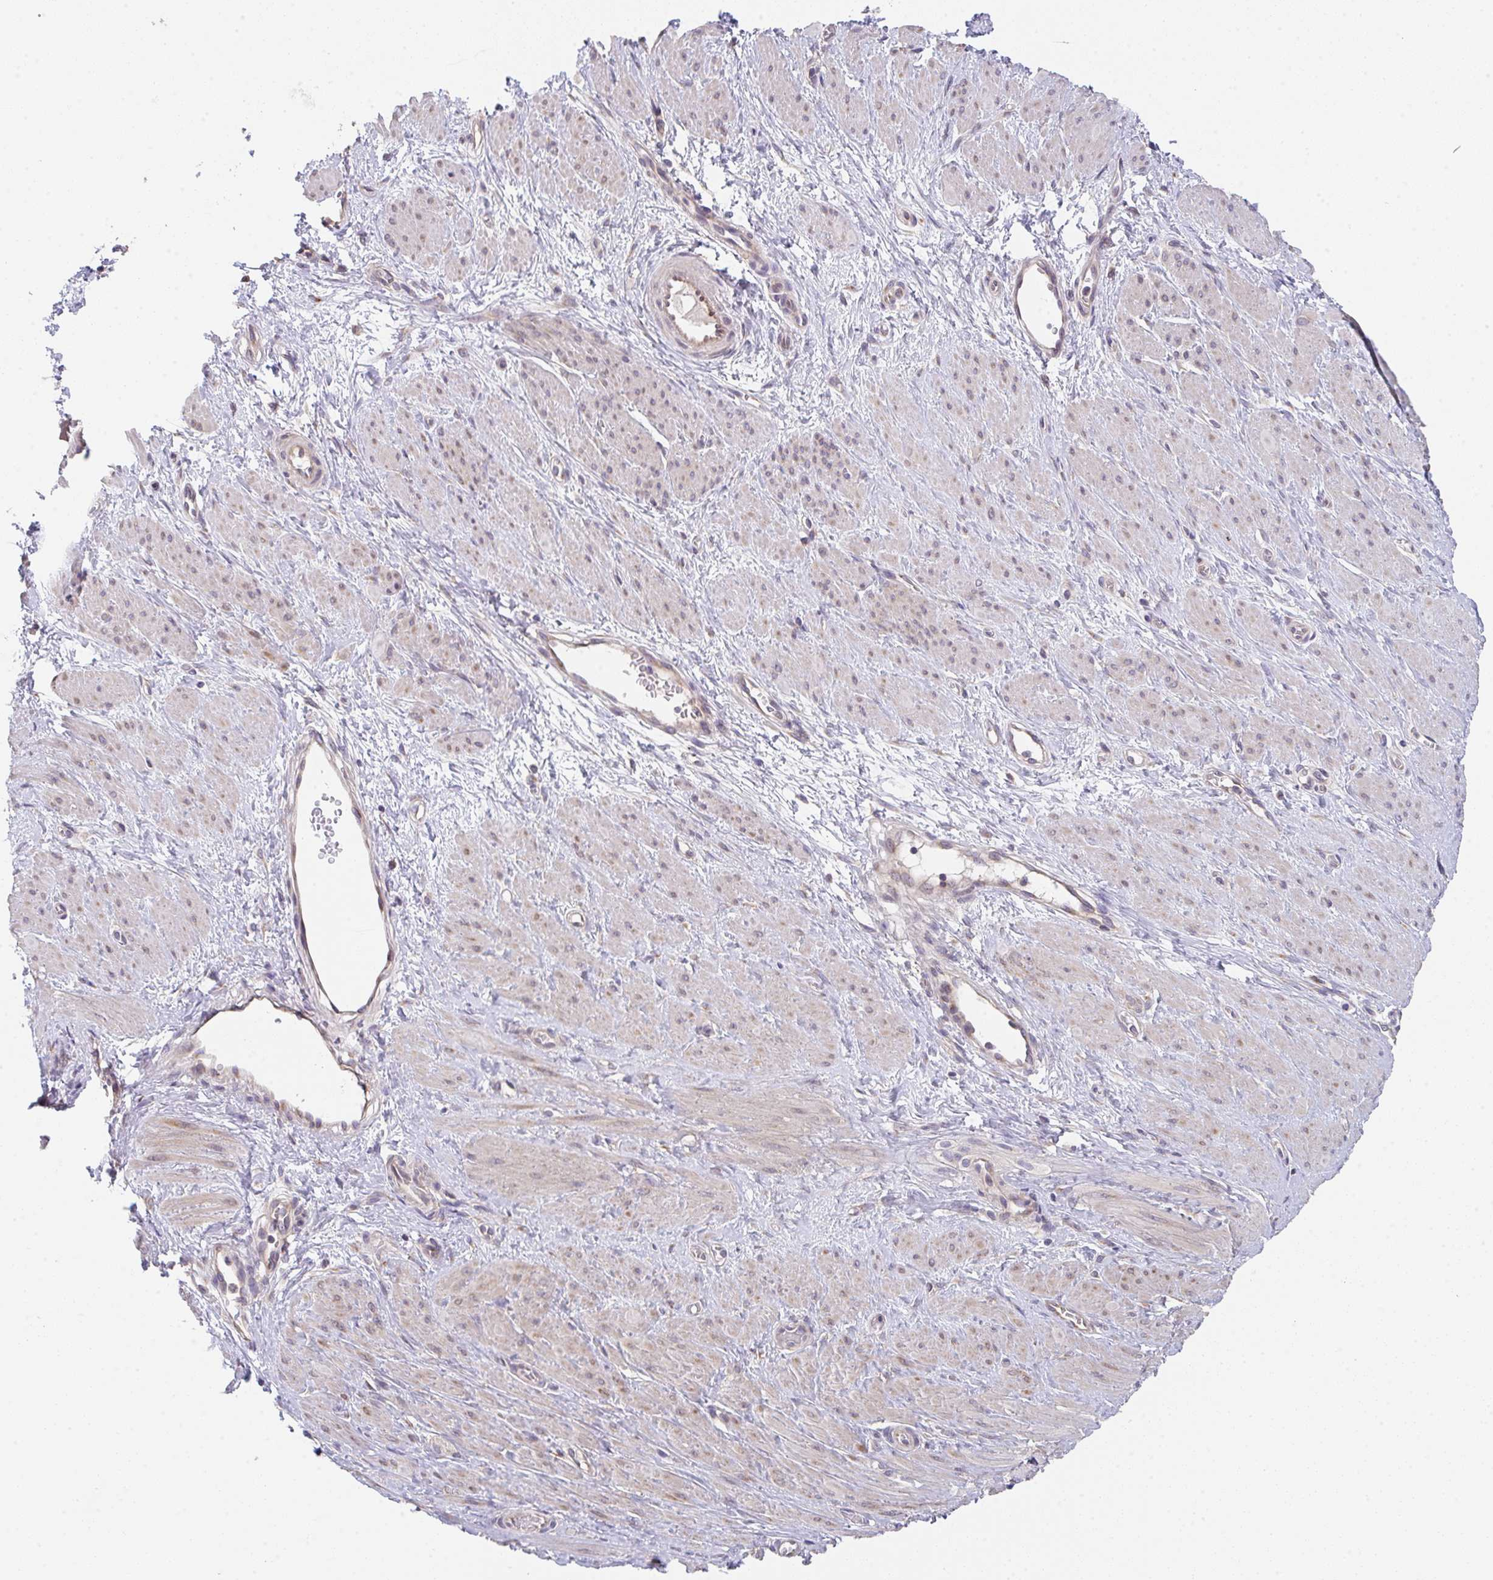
{"staining": {"intensity": "weak", "quantity": "<25%", "location": "cytoplasmic/membranous"}, "tissue": "smooth muscle", "cell_type": "Smooth muscle cells", "image_type": "normal", "snomed": [{"axis": "morphology", "description": "Normal tissue, NOS"}, {"axis": "topography", "description": "Smooth muscle"}, {"axis": "topography", "description": "Uterus"}], "caption": "This image is of unremarkable smooth muscle stained with immunohistochemistry (IHC) to label a protein in brown with the nuclei are counter-stained blue. There is no staining in smooth muscle cells.", "gene": "TSPAN31", "patient": {"sex": "female", "age": 39}}